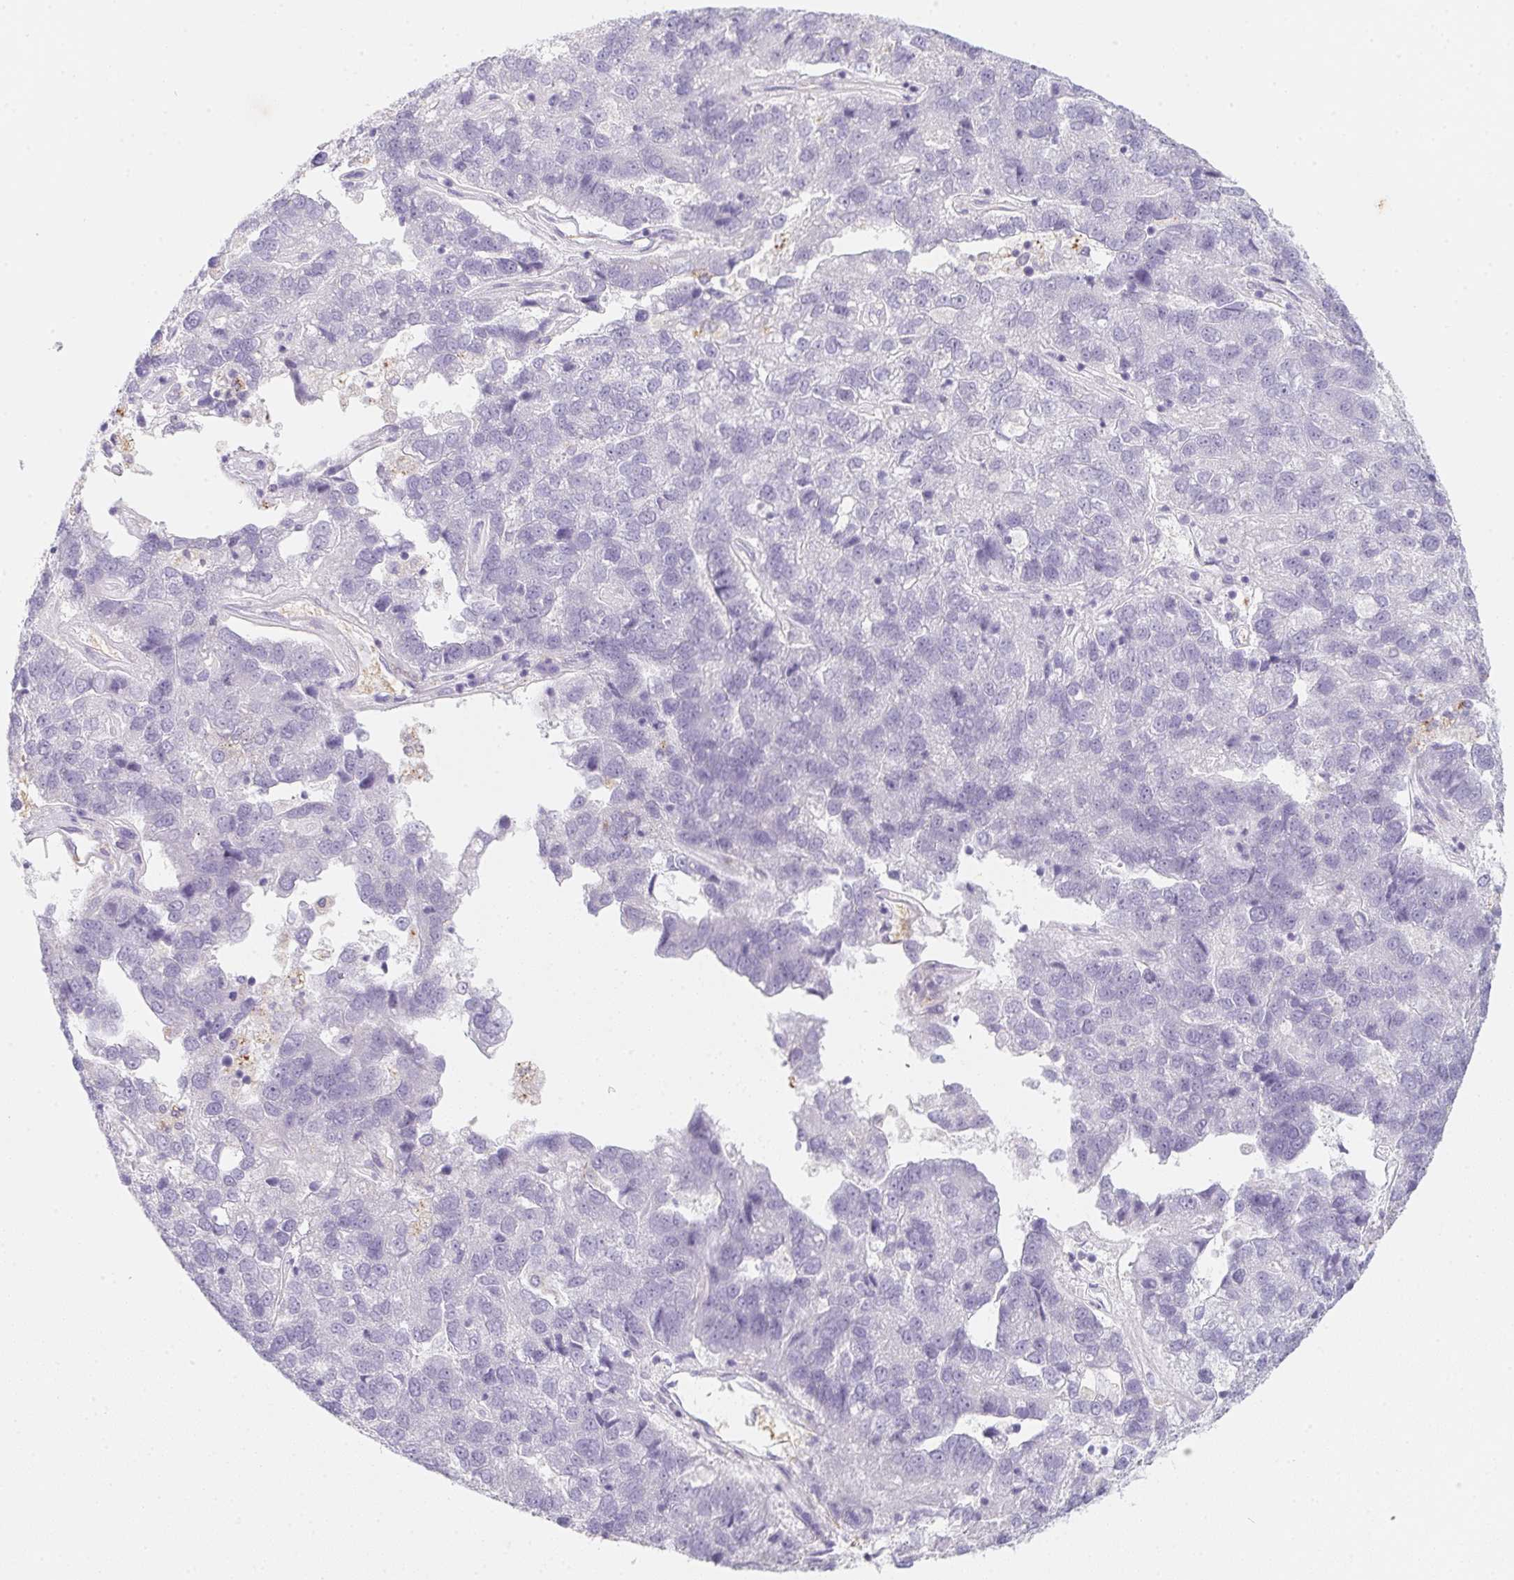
{"staining": {"intensity": "negative", "quantity": "none", "location": "none"}, "tissue": "pancreatic cancer", "cell_type": "Tumor cells", "image_type": "cancer", "snomed": [{"axis": "morphology", "description": "Adenocarcinoma, NOS"}, {"axis": "topography", "description": "Pancreas"}], "caption": "Tumor cells show no significant expression in pancreatic cancer. (DAB (3,3'-diaminobenzidine) immunohistochemistry (IHC), high magnification).", "gene": "DCD", "patient": {"sex": "female", "age": 61}}